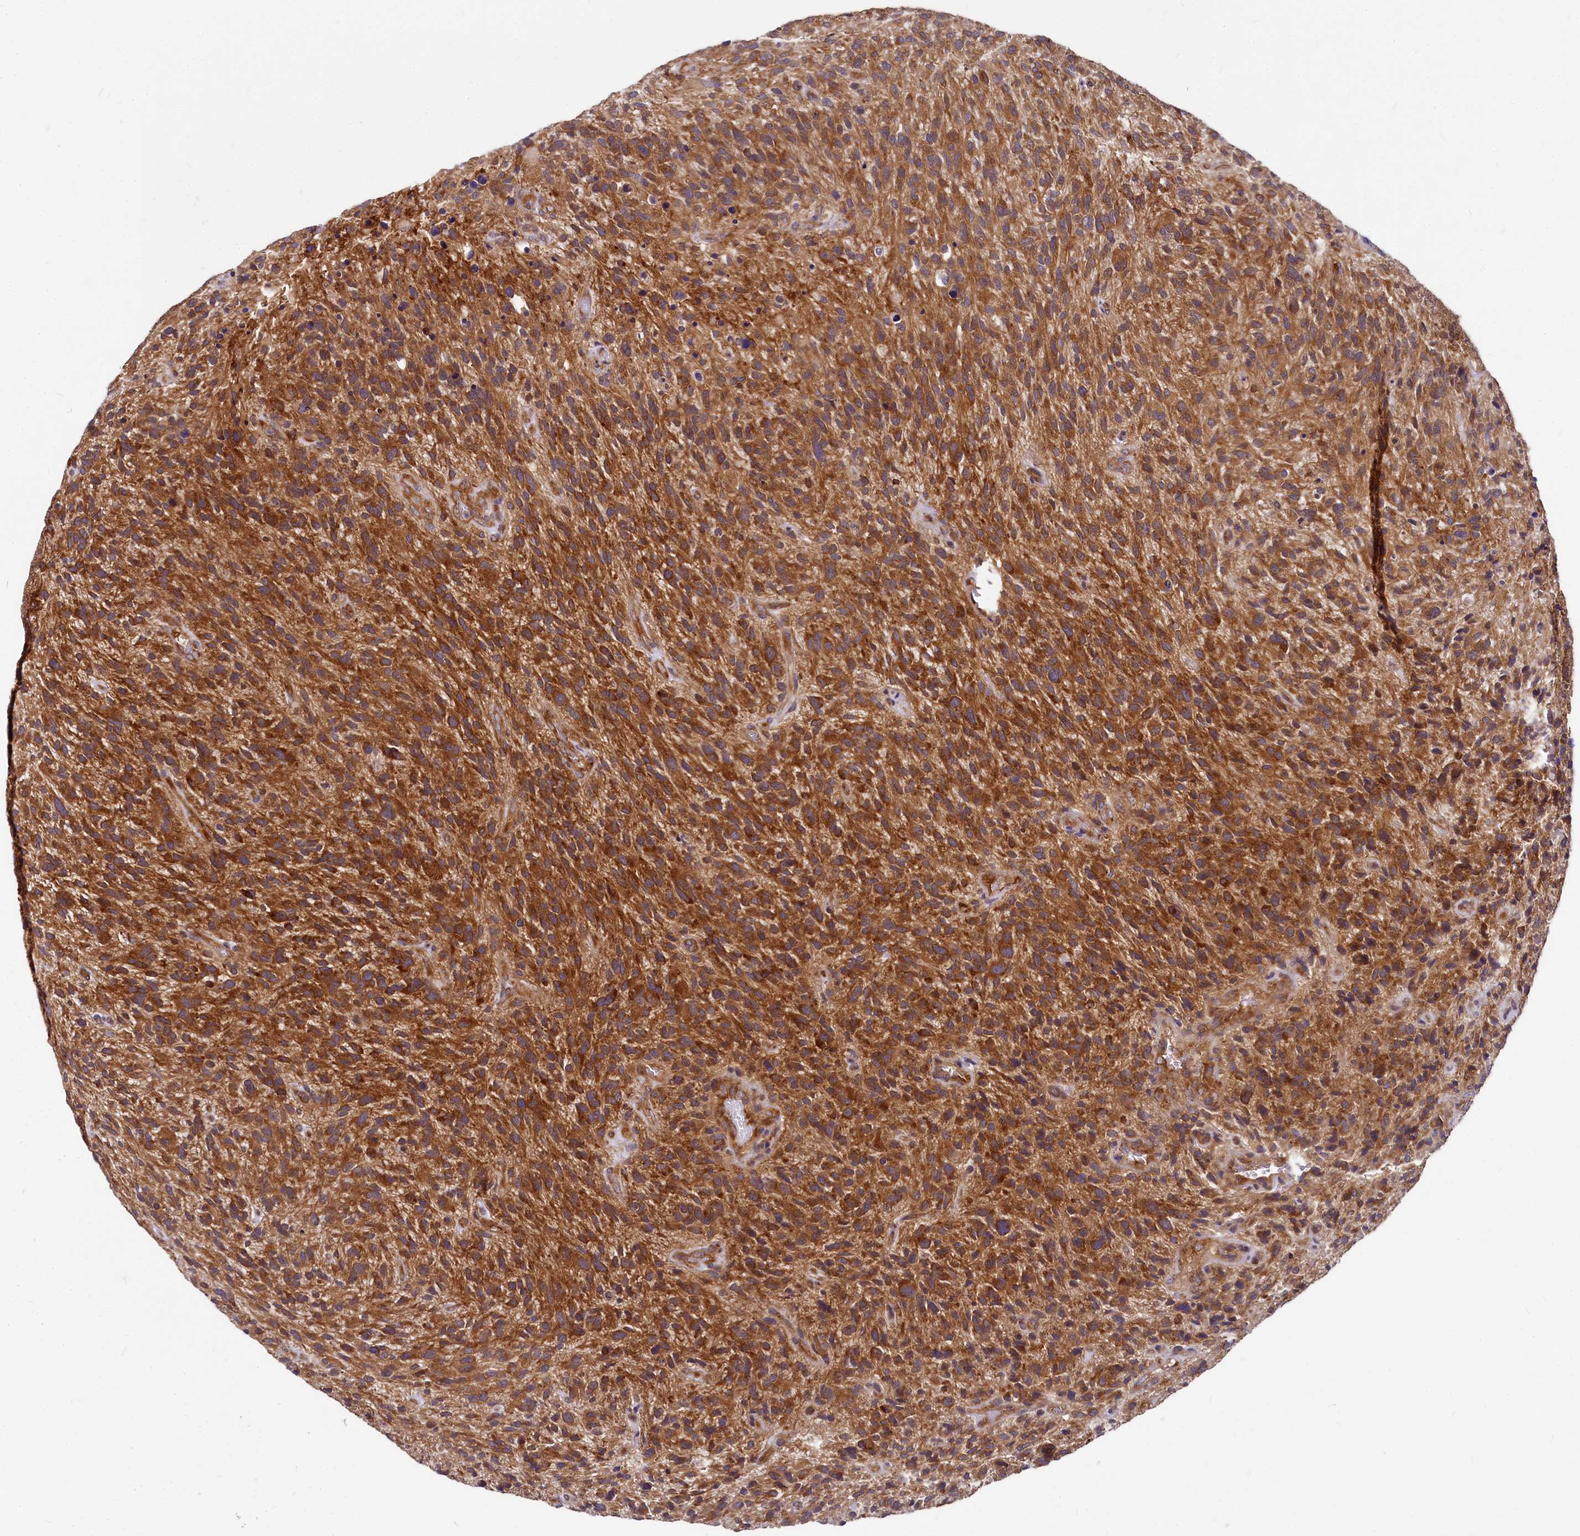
{"staining": {"intensity": "strong", "quantity": ">75%", "location": "cytoplasmic/membranous"}, "tissue": "glioma", "cell_type": "Tumor cells", "image_type": "cancer", "snomed": [{"axis": "morphology", "description": "Glioma, malignant, High grade"}, {"axis": "topography", "description": "Brain"}], "caption": "High-power microscopy captured an immunohistochemistry histopathology image of malignant high-grade glioma, revealing strong cytoplasmic/membranous staining in about >75% of tumor cells. Ihc stains the protein in brown and the nuclei are stained blue.", "gene": "EIF2B2", "patient": {"sex": "male", "age": 47}}